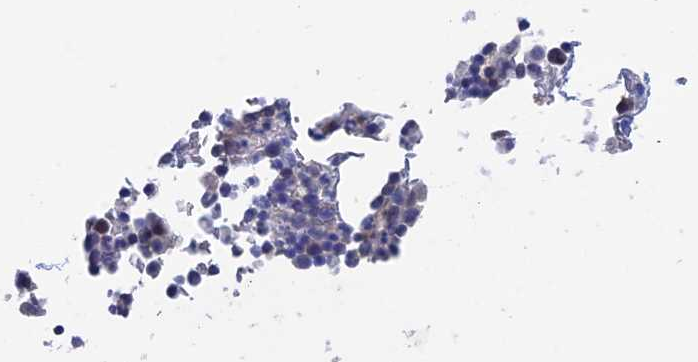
{"staining": {"intensity": "negative", "quantity": "none", "location": "none"}, "tissue": "bone marrow", "cell_type": "Hematopoietic cells", "image_type": "normal", "snomed": [{"axis": "morphology", "description": "Normal tissue, NOS"}, {"axis": "morphology", "description": "Inflammation, NOS"}, {"axis": "topography", "description": "Bone marrow"}], "caption": "Photomicrograph shows no protein expression in hematopoietic cells of unremarkable bone marrow. (Brightfield microscopy of DAB (3,3'-diaminobenzidine) IHC at high magnification).", "gene": "NUTF2", "patient": {"sex": "male", "age": 41}}